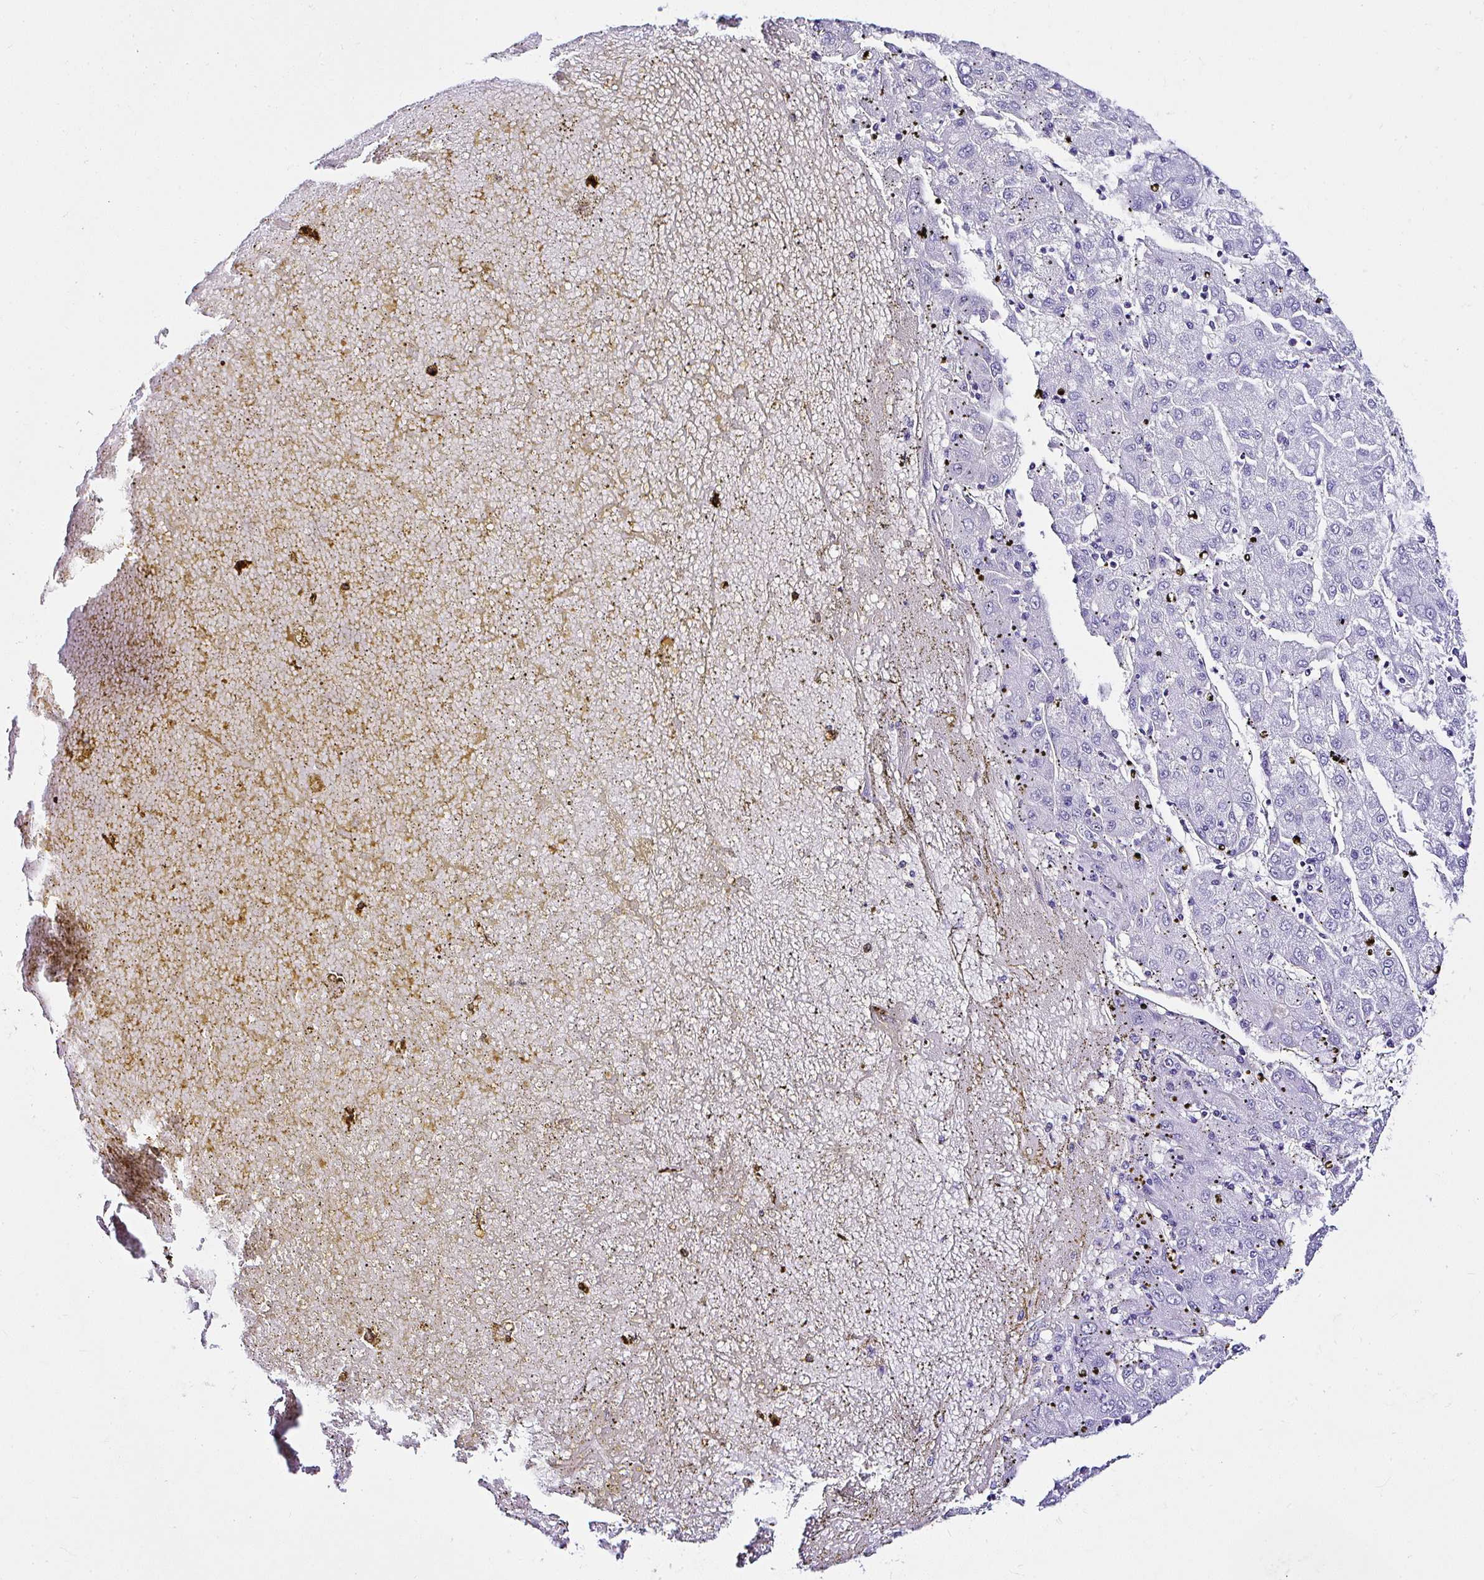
{"staining": {"intensity": "negative", "quantity": "none", "location": "none"}, "tissue": "liver cancer", "cell_type": "Tumor cells", "image_type": "cancer", "snomed": [{"axis": "morphology", "description": "Carcinoma, Hepatocellular, NOS"}, {"axis": "topography", "description": "Liver"}], "caption": "Immunohistochemistry (IHC) image of human liver hepatocellular carcinoma stained for a protein (brown), which shows no expression in tumor cells. (Immunohistochemistry, brightfield microscopy, high magnification).", "gene": "DEPDC5", "patient": {"sex": "male", "age": 72}}